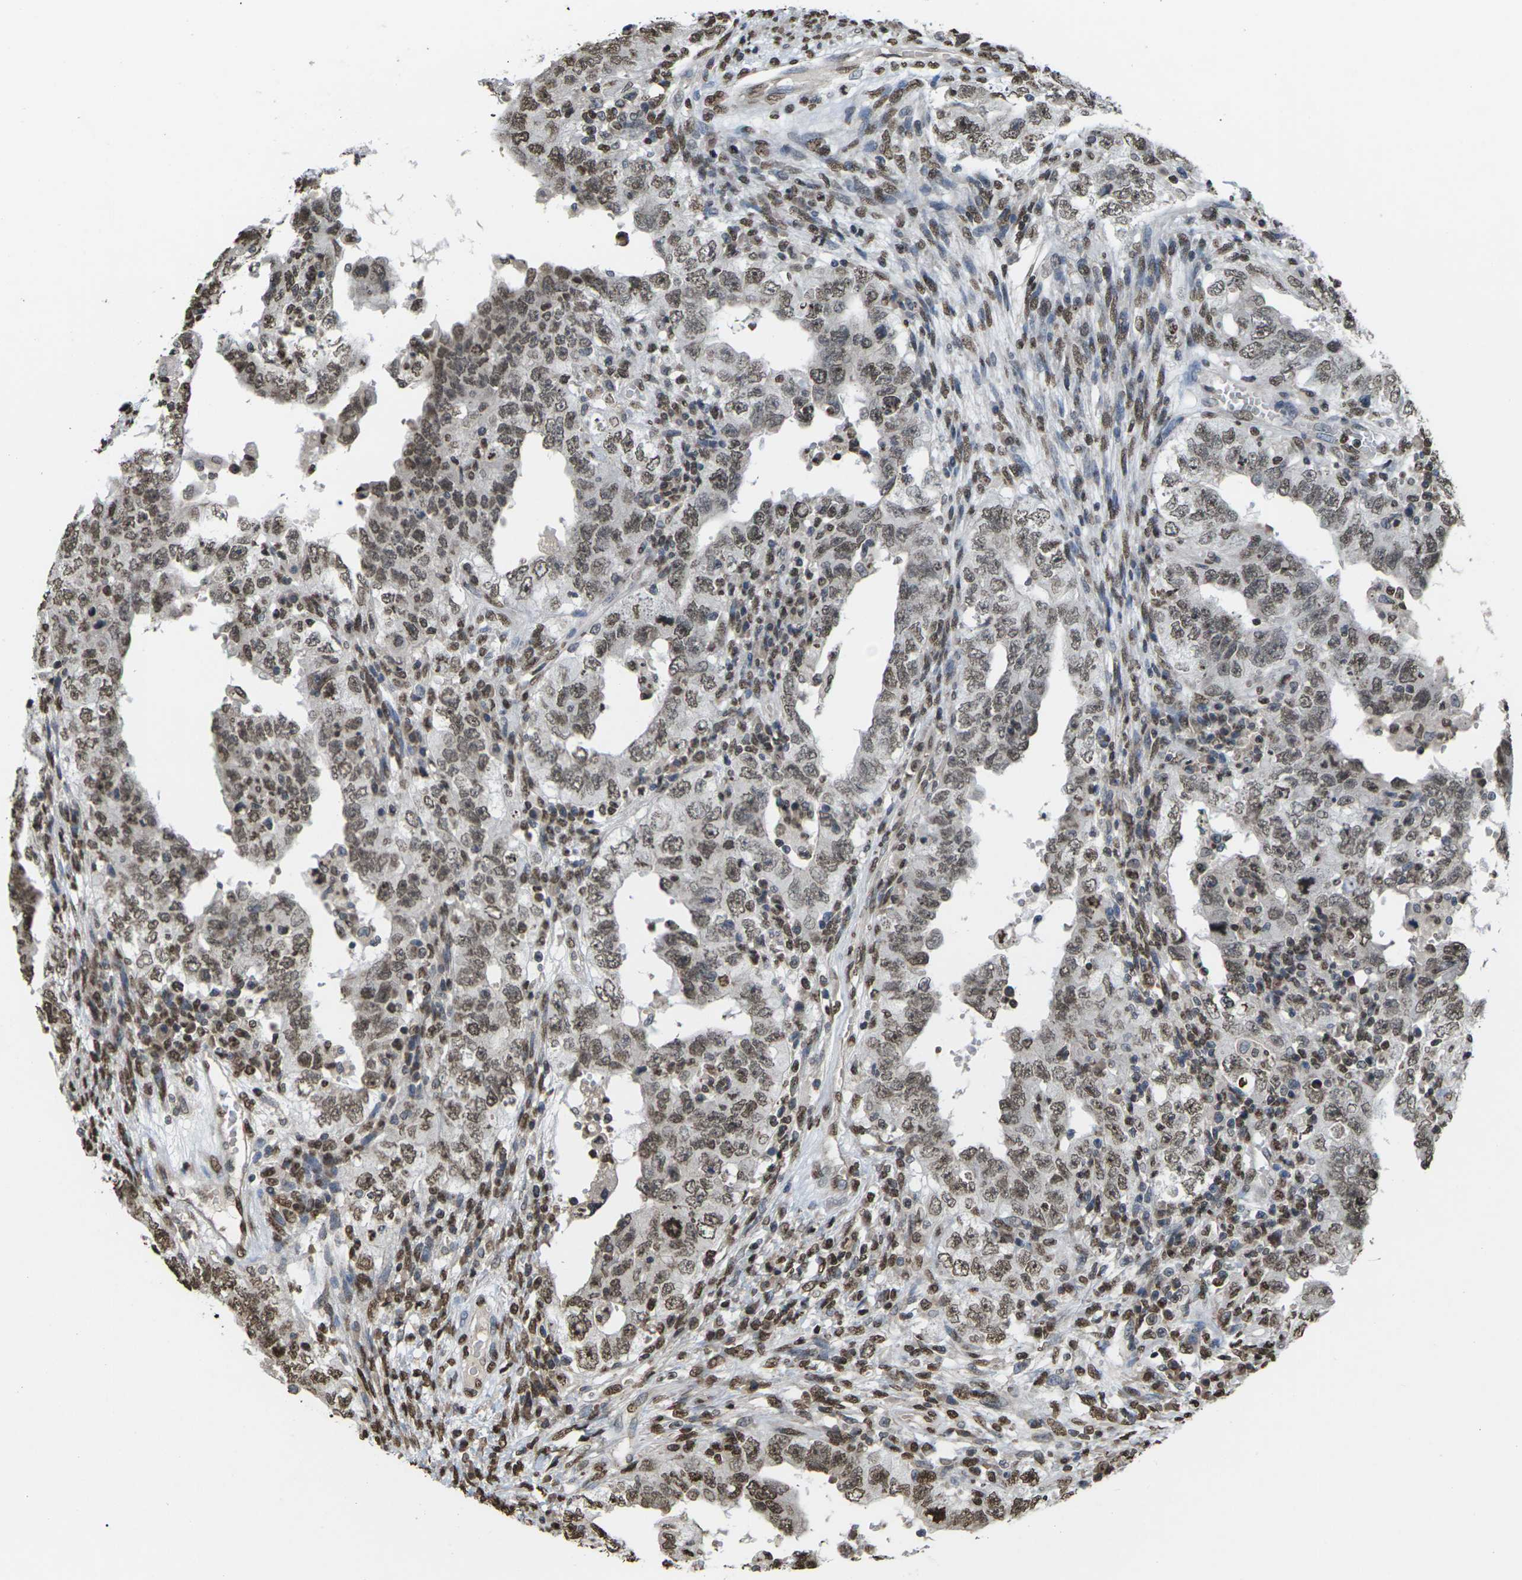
{"staining": {"intensity": "moderate", "quantity": ">75%", "location": "nuclear"}, "tissue": "testis cancer", "cell_type": "Tumor cells", "image_type": "cancer", "snomed": [{"axis": "morphology", "description": "Carcinoma, Embryonal, NOS"}, {"axis": "topography", "description": "Testis"}], "caption": "Immunohistochemical staining of human testis cancer (embryonal carcinoma) displays medium levels of moderate nuclear positivity in about >75% of tumor cells.", "gene": "EMSY", "patient": {"sex": "male", "age": 26}}